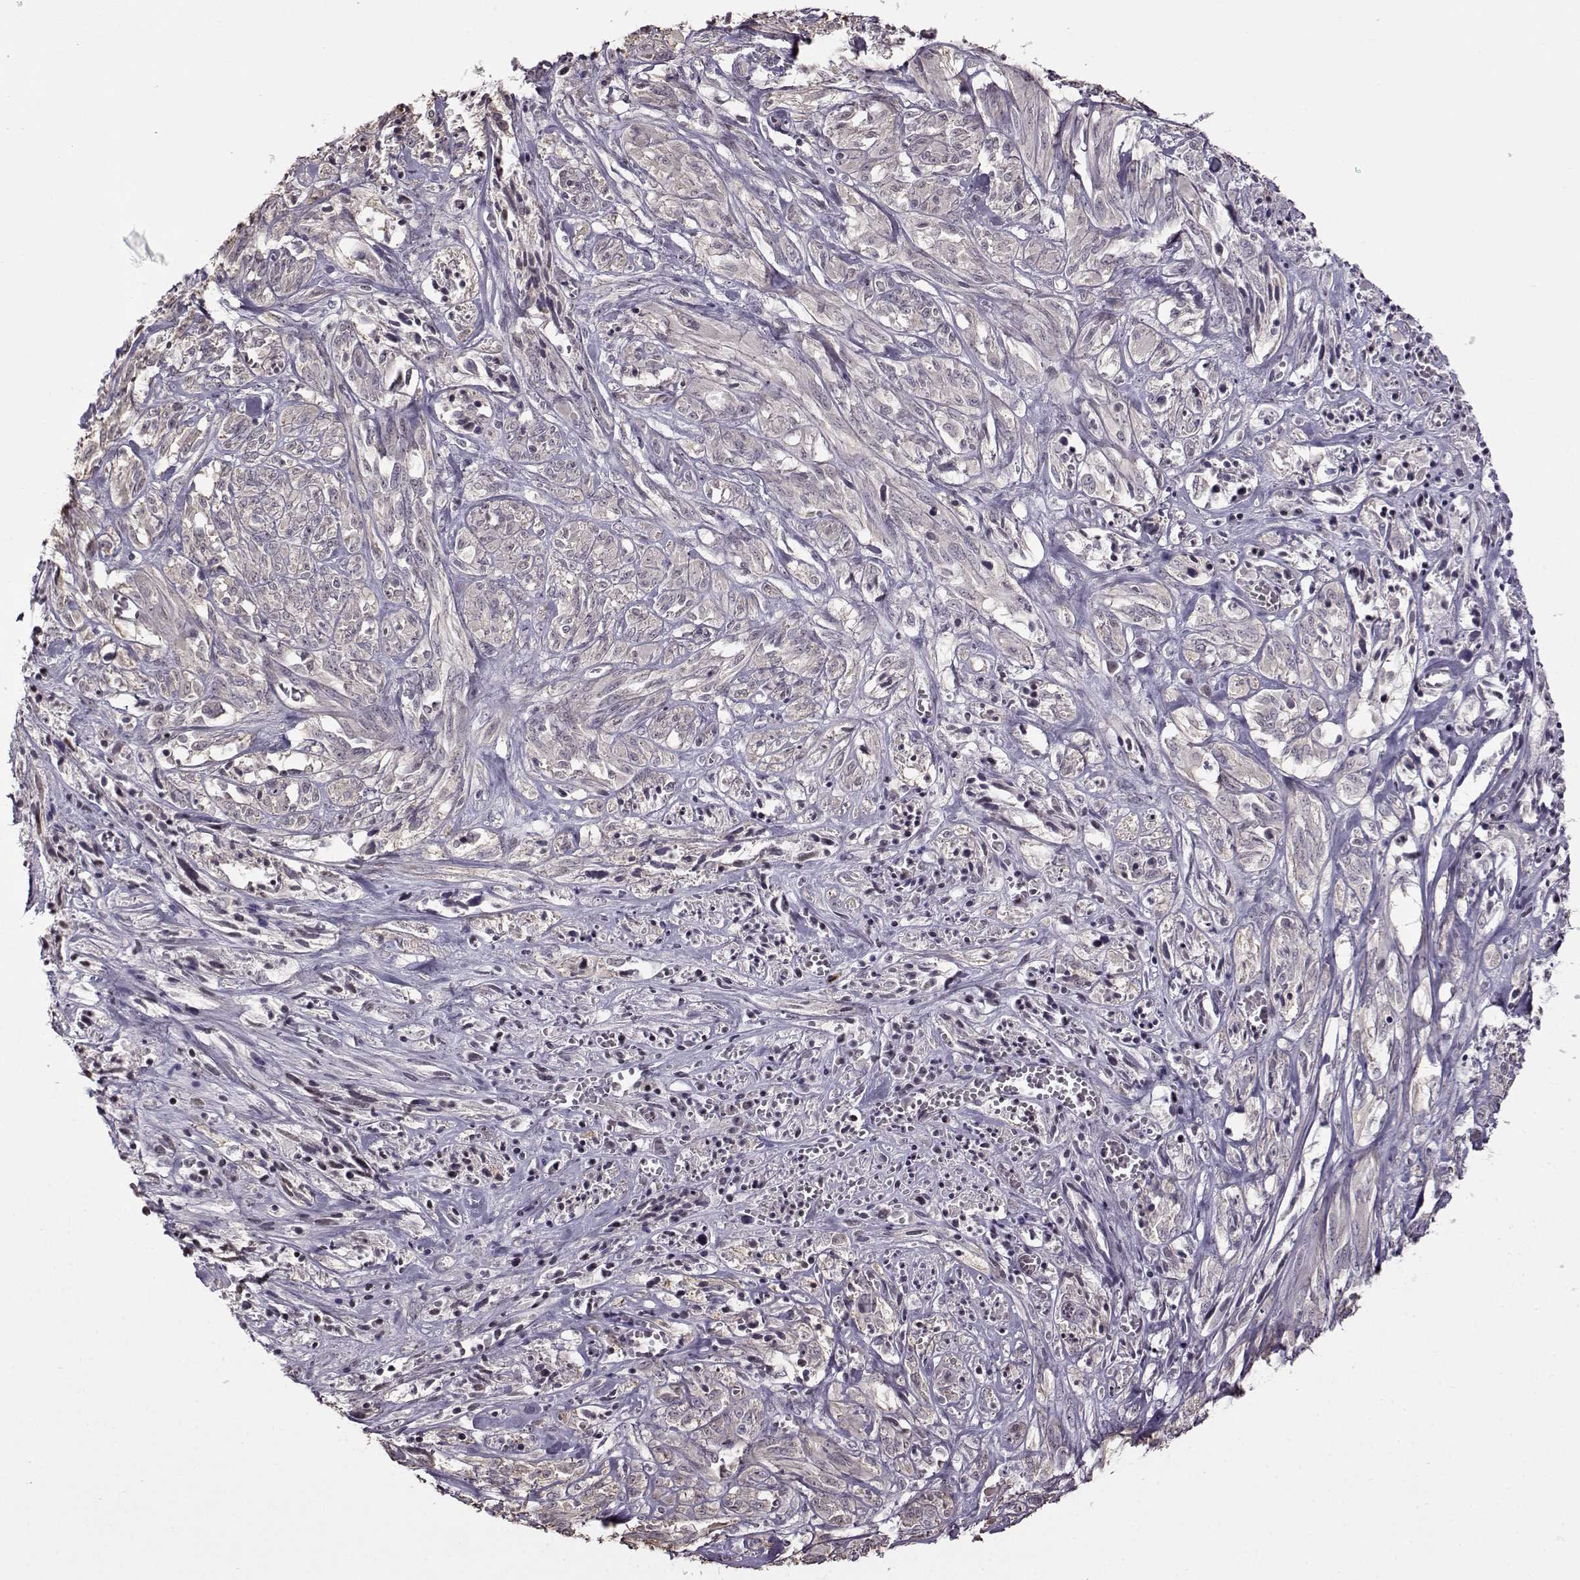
{"staining": {"intensity": "negative", "quantity": "none", "location": "none"}, "tissue": "melanoma", "cell_type": "Tumor cells", "image_type": "cancer", "snomed": [{"axis": "morphology", "description": "Malignant melanoma, NOS"}, {"axis": "topography", "description": "Skin"}], "caption": "Micrograph shows no protein expression in tumor cells of malignant melanoma tissue.", "gene": "FSHB", "patient": {"sex": "female", "age": 91}}